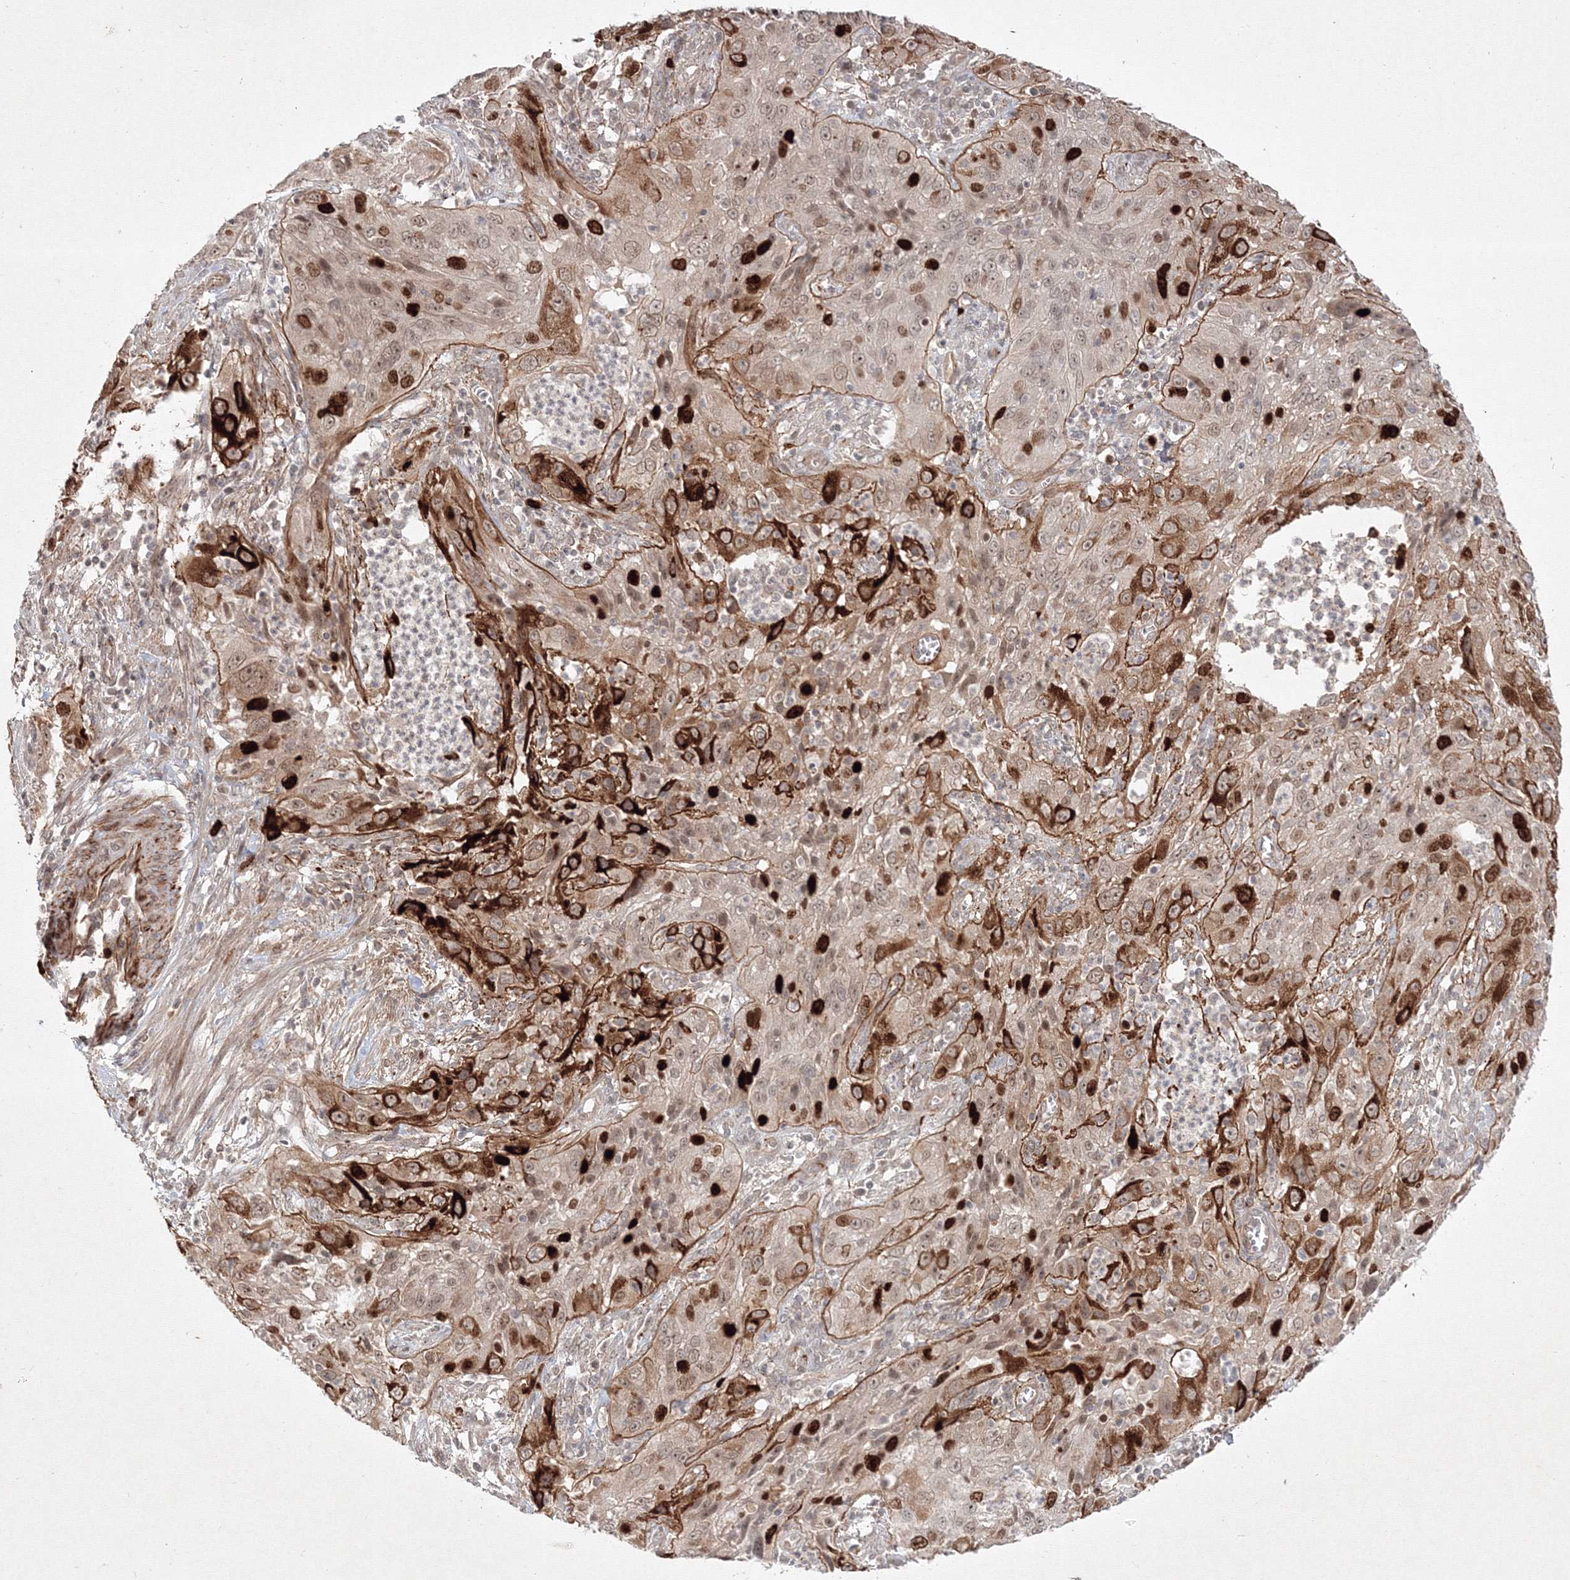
{"staining": {"intensity": "strong", "quantity": "25%-75%", "location": "cytoplasmic/membranous,nuclear"}, "tissue": "cervical cancer", "cell_type": "Tumor cells", "image_type": "cancer", "snomed": [{"axis": "morphology", "description": "Squamous cell carcinoma, NOS"}, {"axis": "topography", "description": "Cervix"}], "caption": "This is an image of immunohistochemistry staining of cervical squamous cell carcinoma, which shows strong staining in the cytoplasmic/membranous and nuclear of tumor cells.", "gene": "KIF20A", "patient": {"sex": "female", "age": 32}}